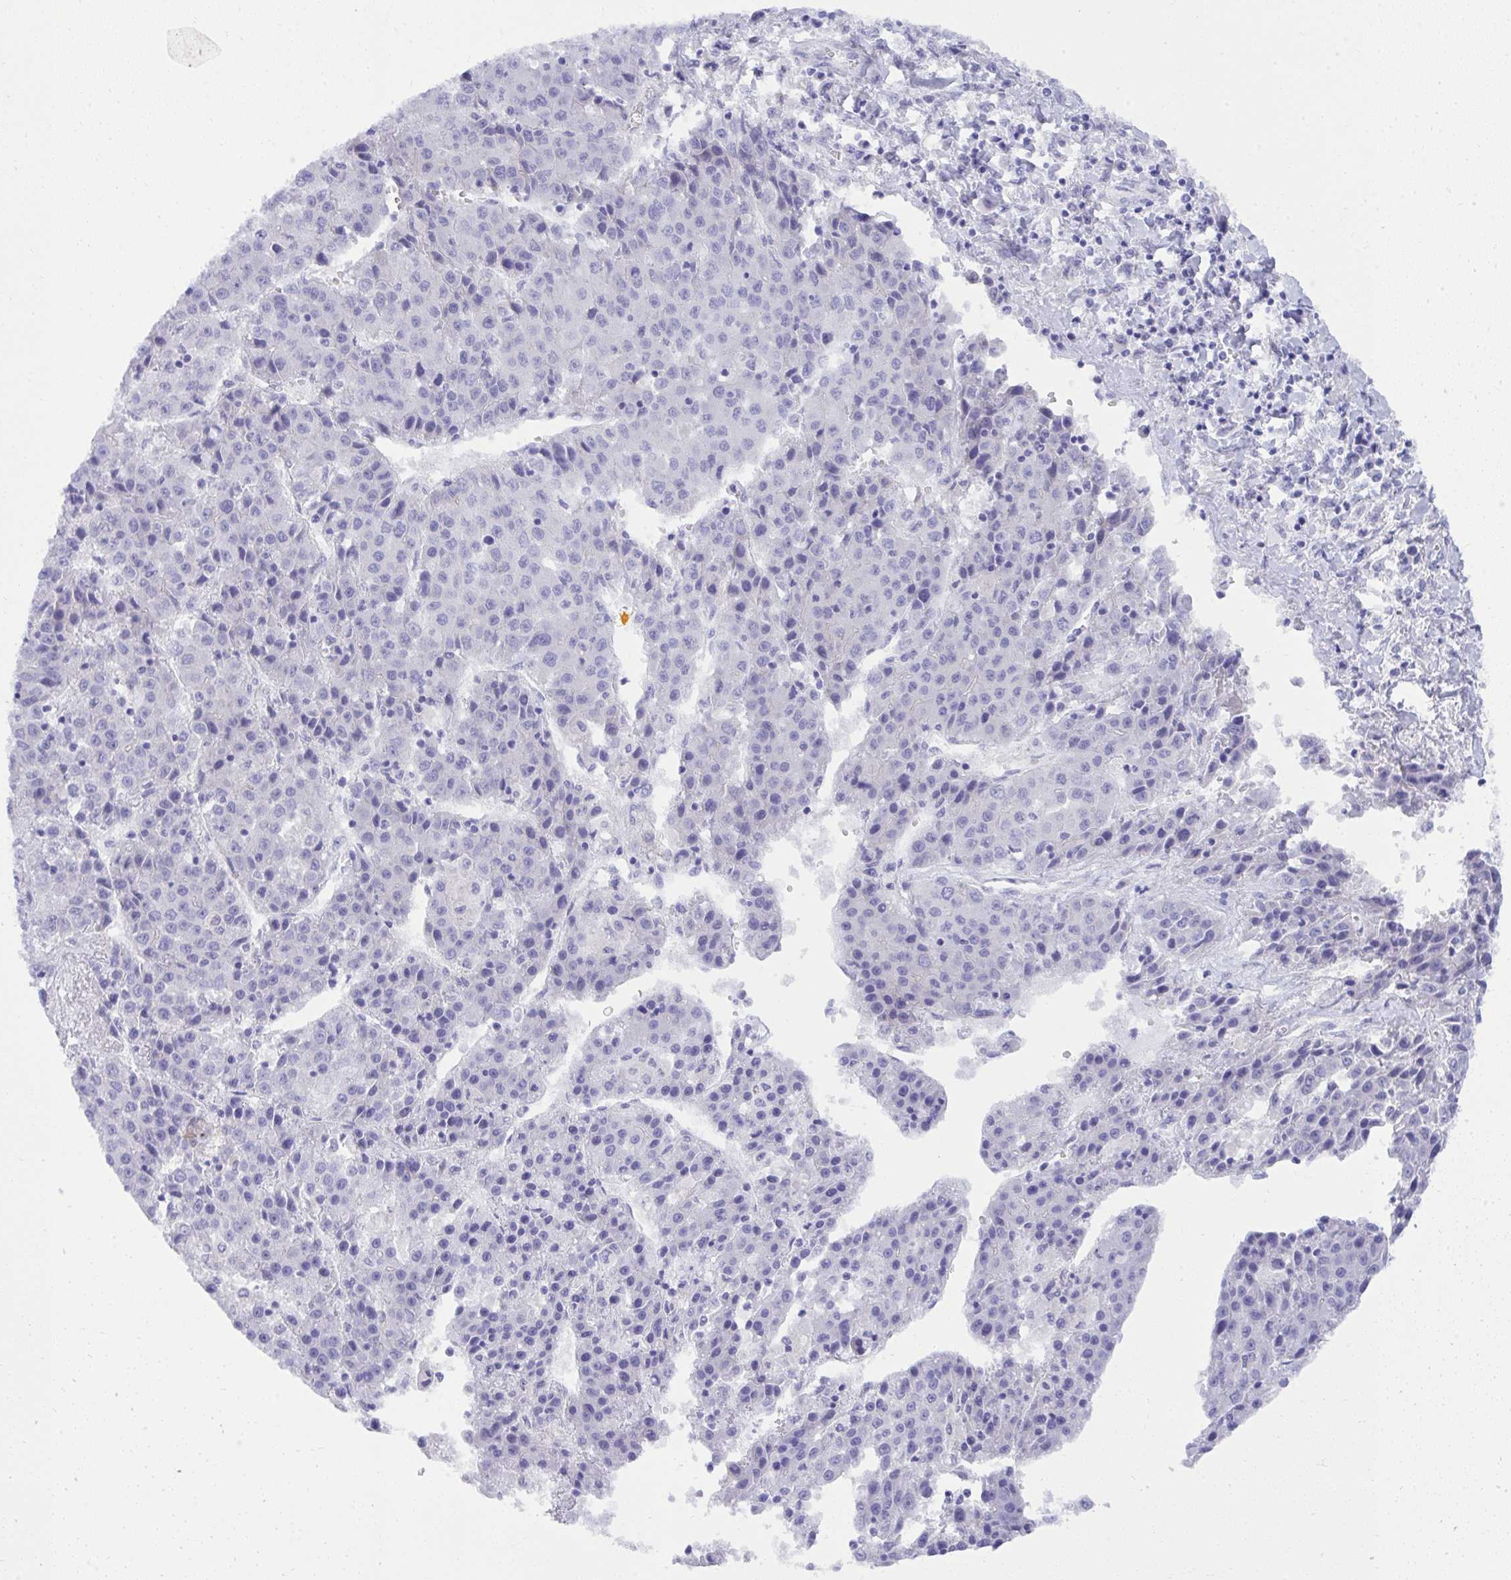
{"staining": {"intensity": "negative", "quantity": "none", "location": "none"}, "tissue": "liver cancer", "cell_type": "Tumor cells", "image_type": "cancer", "snomed": [{"axis": "morphology", "description": "Carcinoma, Hepatocellular, NOS"}, {"axis": "topography", "description": "Liver"}], "caption": "DAB (3,3'-diaminobenzidine) immunohistochemical staining of human liver cancer (hepatocellular carcinoma) displays no significant staining in tumor cells. (IHC, brightfield microscopy, high magnification).", "gene": "ST6GALNAC3", "patient": {"sex": "female", "age": 53}}